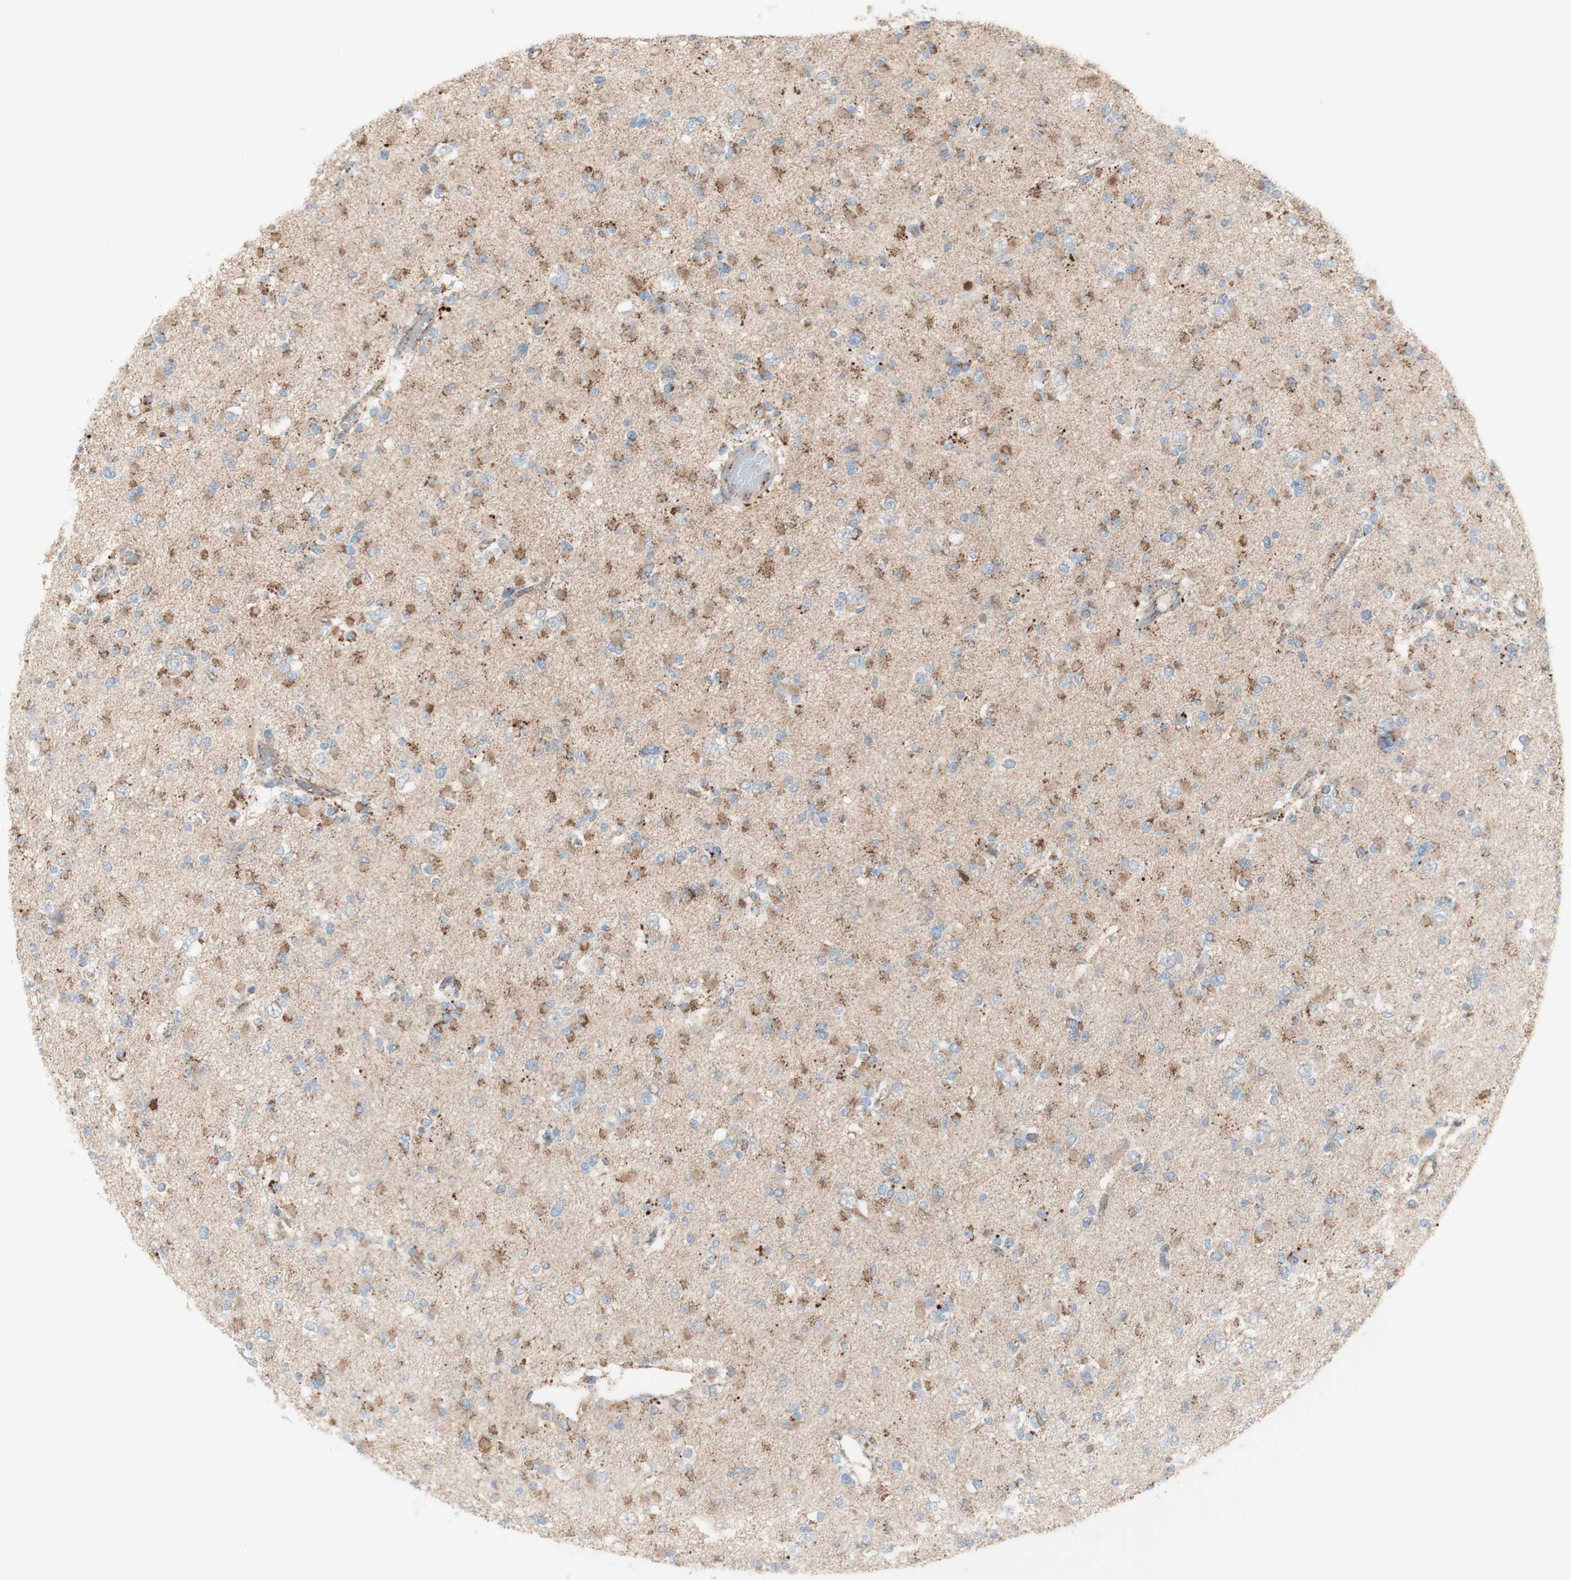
{"staining": {"intensity": "weak", "quantity": "25%-75%", "location": "cytoplasmic/membranous"}, "tissue": "glioma", "cell_type": "Tumor cells", "image_type": "cancer", "snomed": [{"axis": "morphology", "description": "Glioma, malignant, Low grade"}, {"axis": "topography", "description": "Brain"}], "caption": "Immunohistochemistry (IHC) of malignant low-grade glioma displays low levels of weak cytoplasmic/membranous positivity in approximately 25%-75% of tumor cells.", "gene": "C3orf52", "patient": {"sex": "female", "age": 22}}